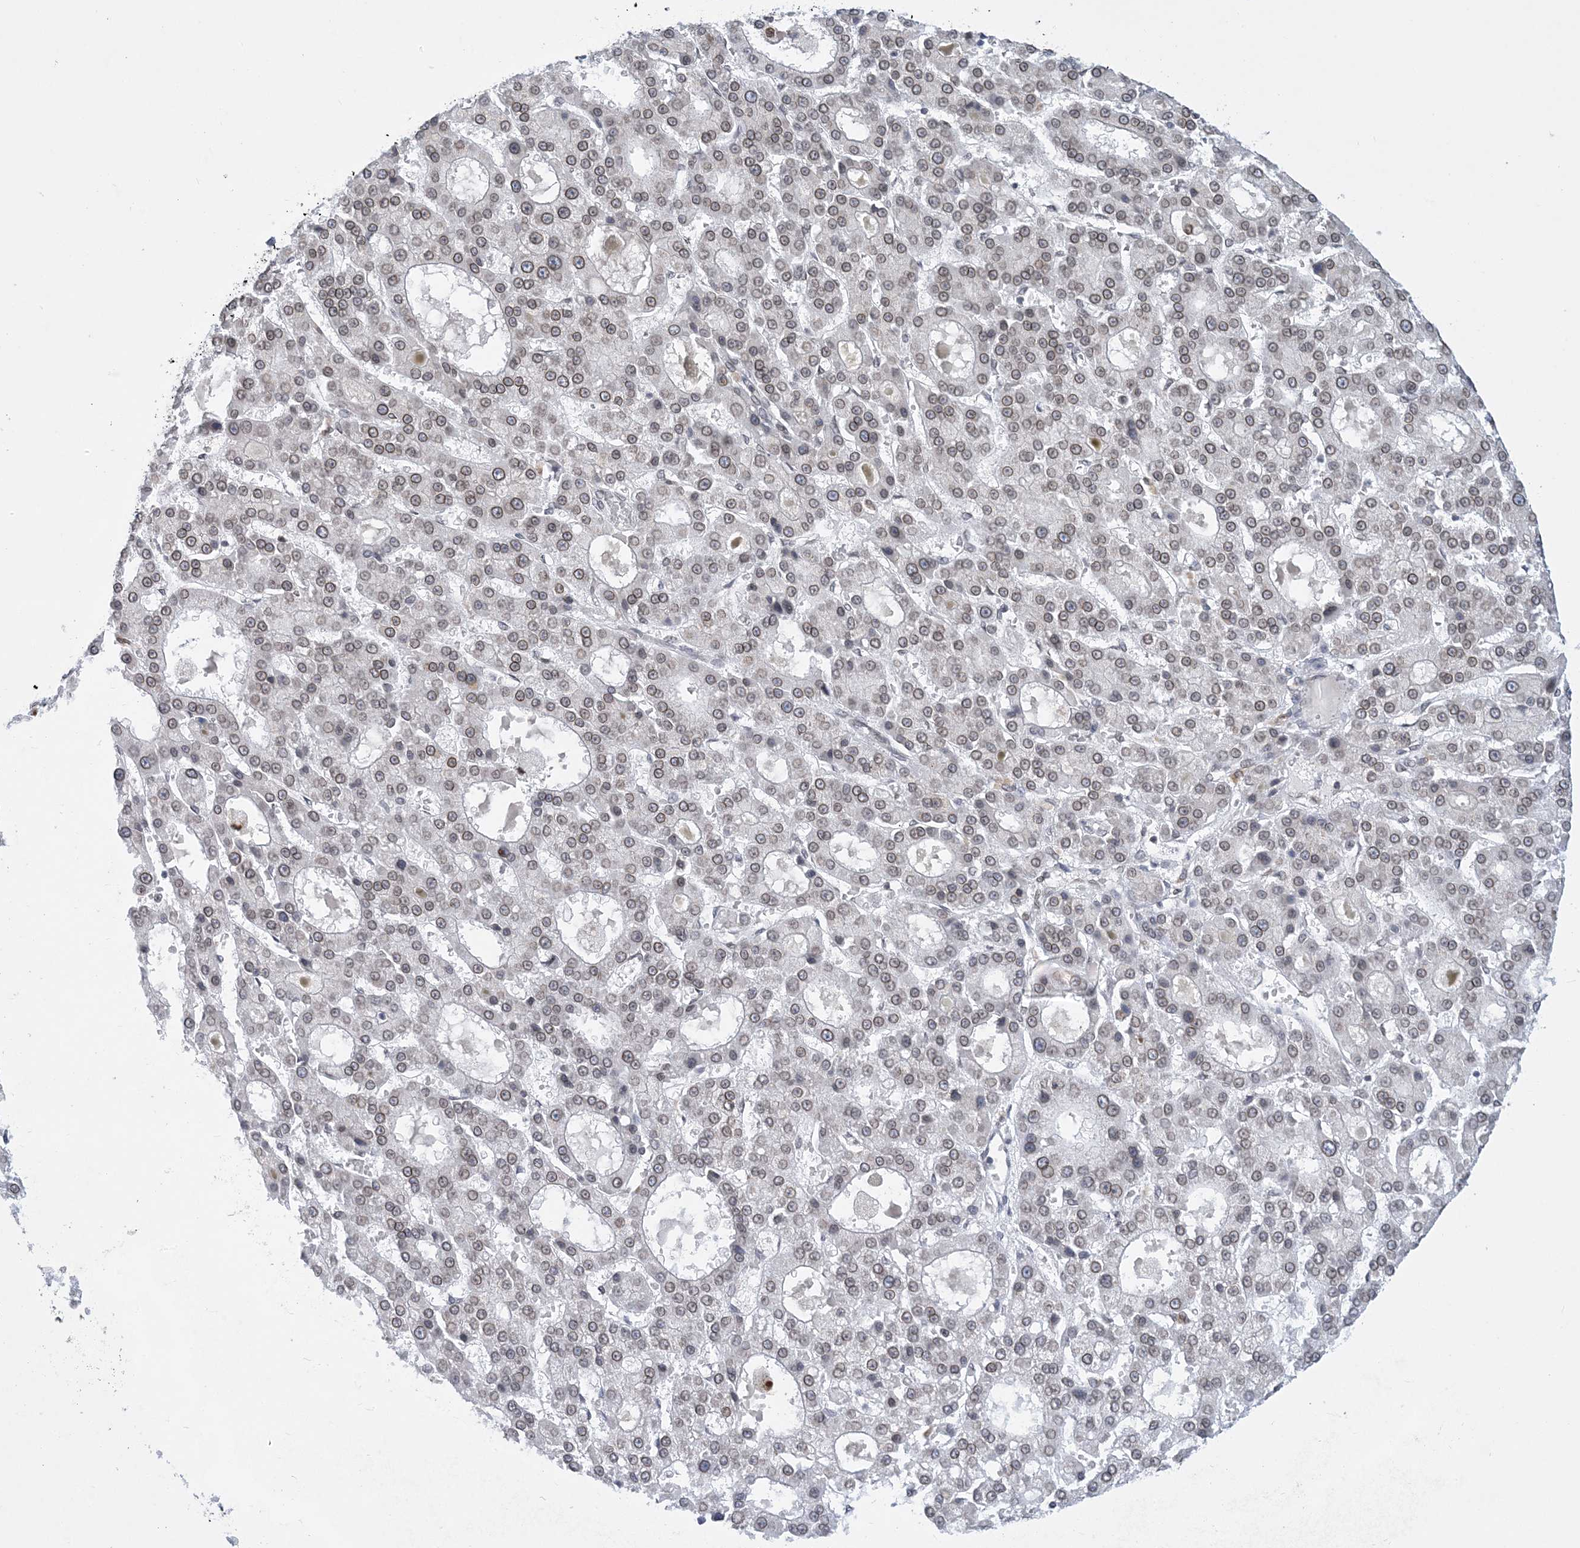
{"staining": {"intensity": "weak", "quantity": ">75%", "location": "cytoplasmic/membranous,nuclear"}, "tissue": "liver cancer", "cell_type": "Tumor cells", "image_type": "cancer", "snomed": [{"axis": "morphology", "description": "Carcinoma, Hepatocellular, NOS"}, {"axis": "topography", "description": "Liver"}], "caption": "High-magnification brightfield microscopy of liver cancer stained with DAB (brown) and counterstained with hematoxylin (blue). tumor cells exhibit weak cytoplasmic/membranous and nuclear positivity is seen in approximately>75% of cells.", "gene": "PCYT1A", "patient": {"sex": "male", "age": 70}}